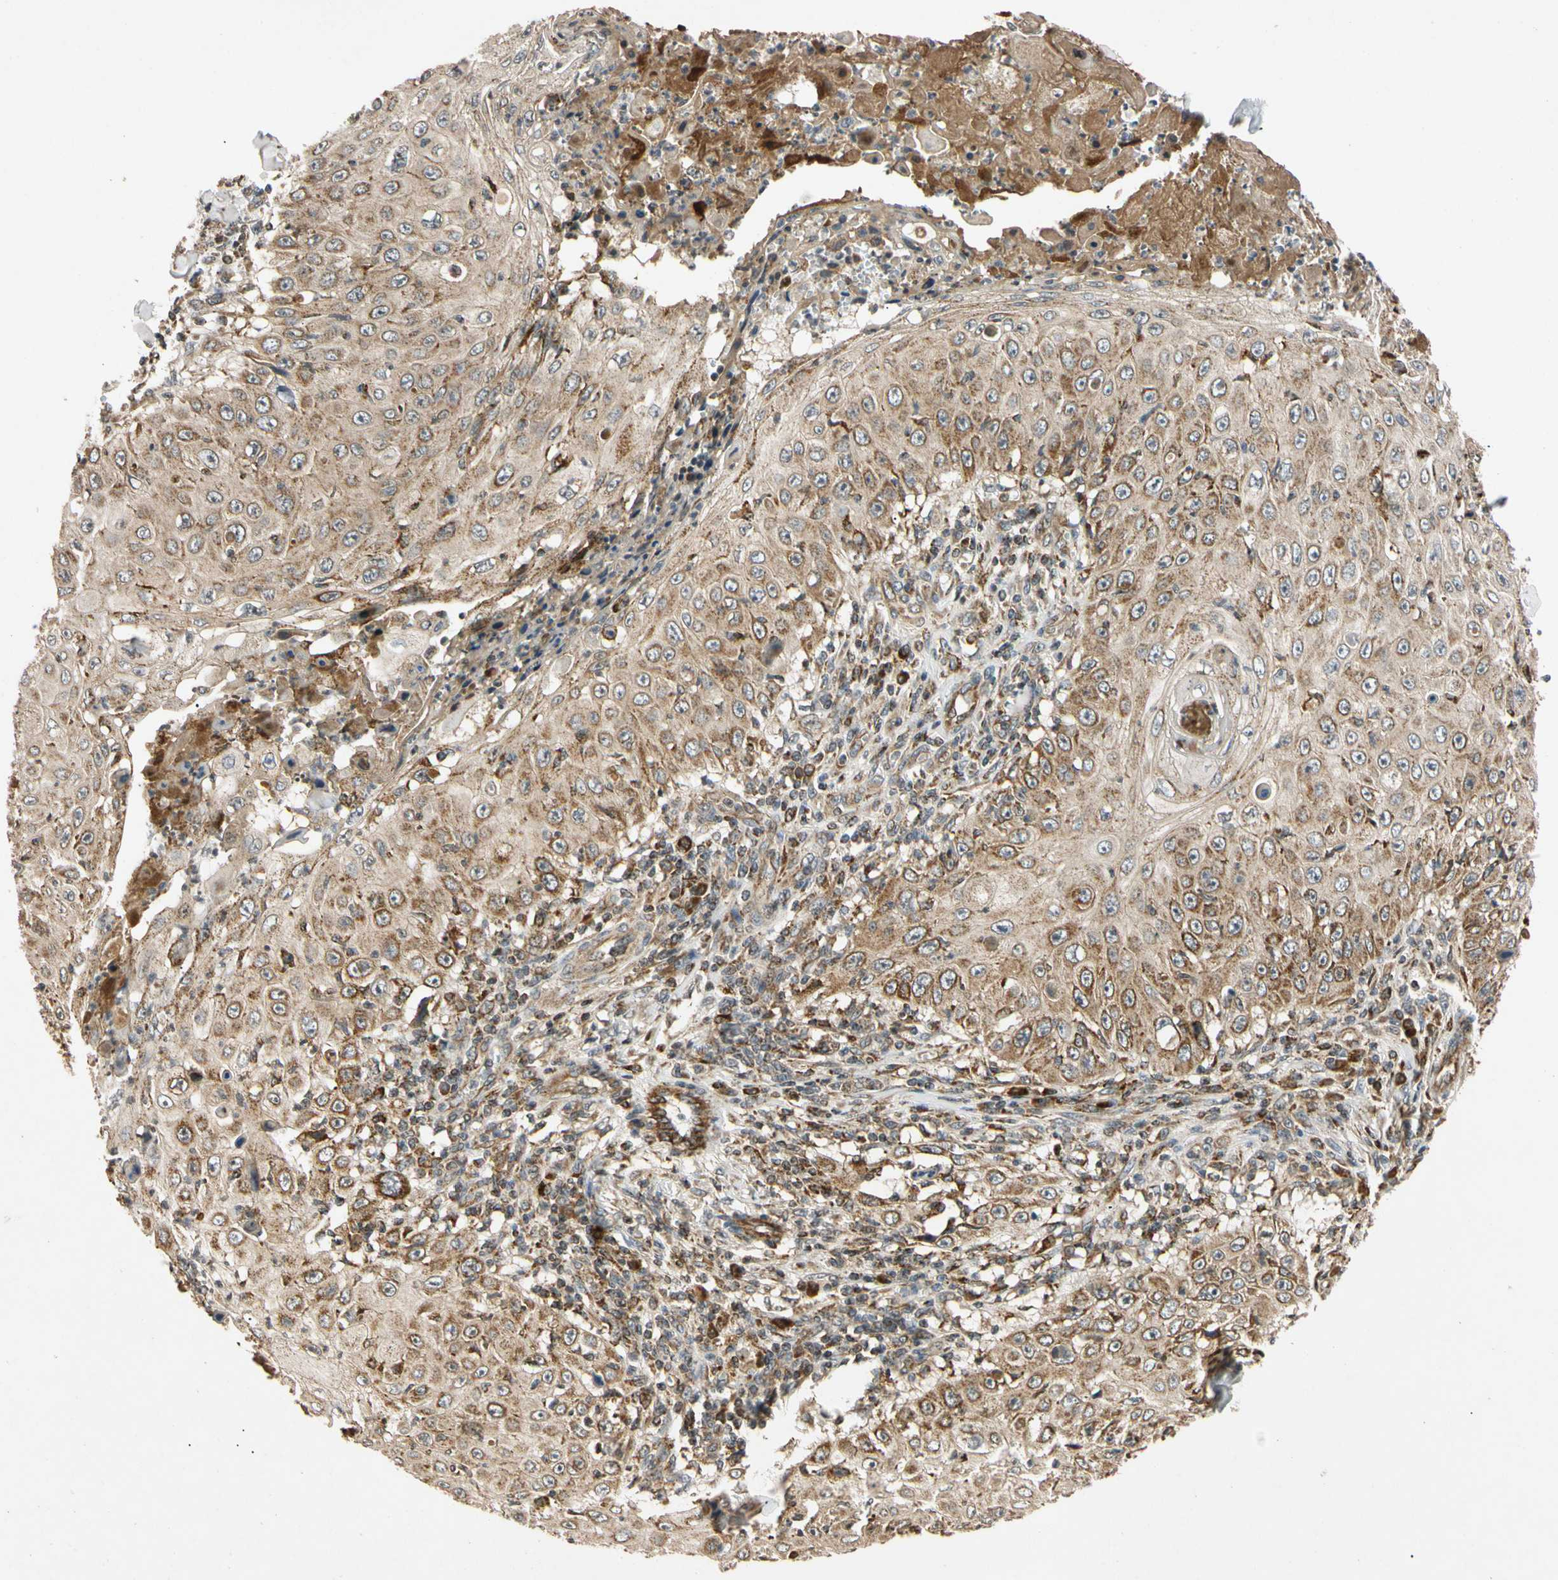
{"staining": {"intensity": "moderate", "quantity": ">75%", "location": "cytoplasmic/membranous"}, "tissue": "skin cancer", "cell_type": "Tumor cells", "image_type": "cancer", "snomed": [{"axis": "morphology", "description": "Squamous cell carcinoma, NOS"}, {"axis": "topography", "description": "Skin"}], "caption": "Skin cancer tissue shows moderate cytoplasmic/membranous staining in about >75% of tumor cells Immunohistochemistry stains the protein in brown and the nuclei are stained blue.", "gene": "MRPS22", "patient": {"sex": "male", "age": 86}}